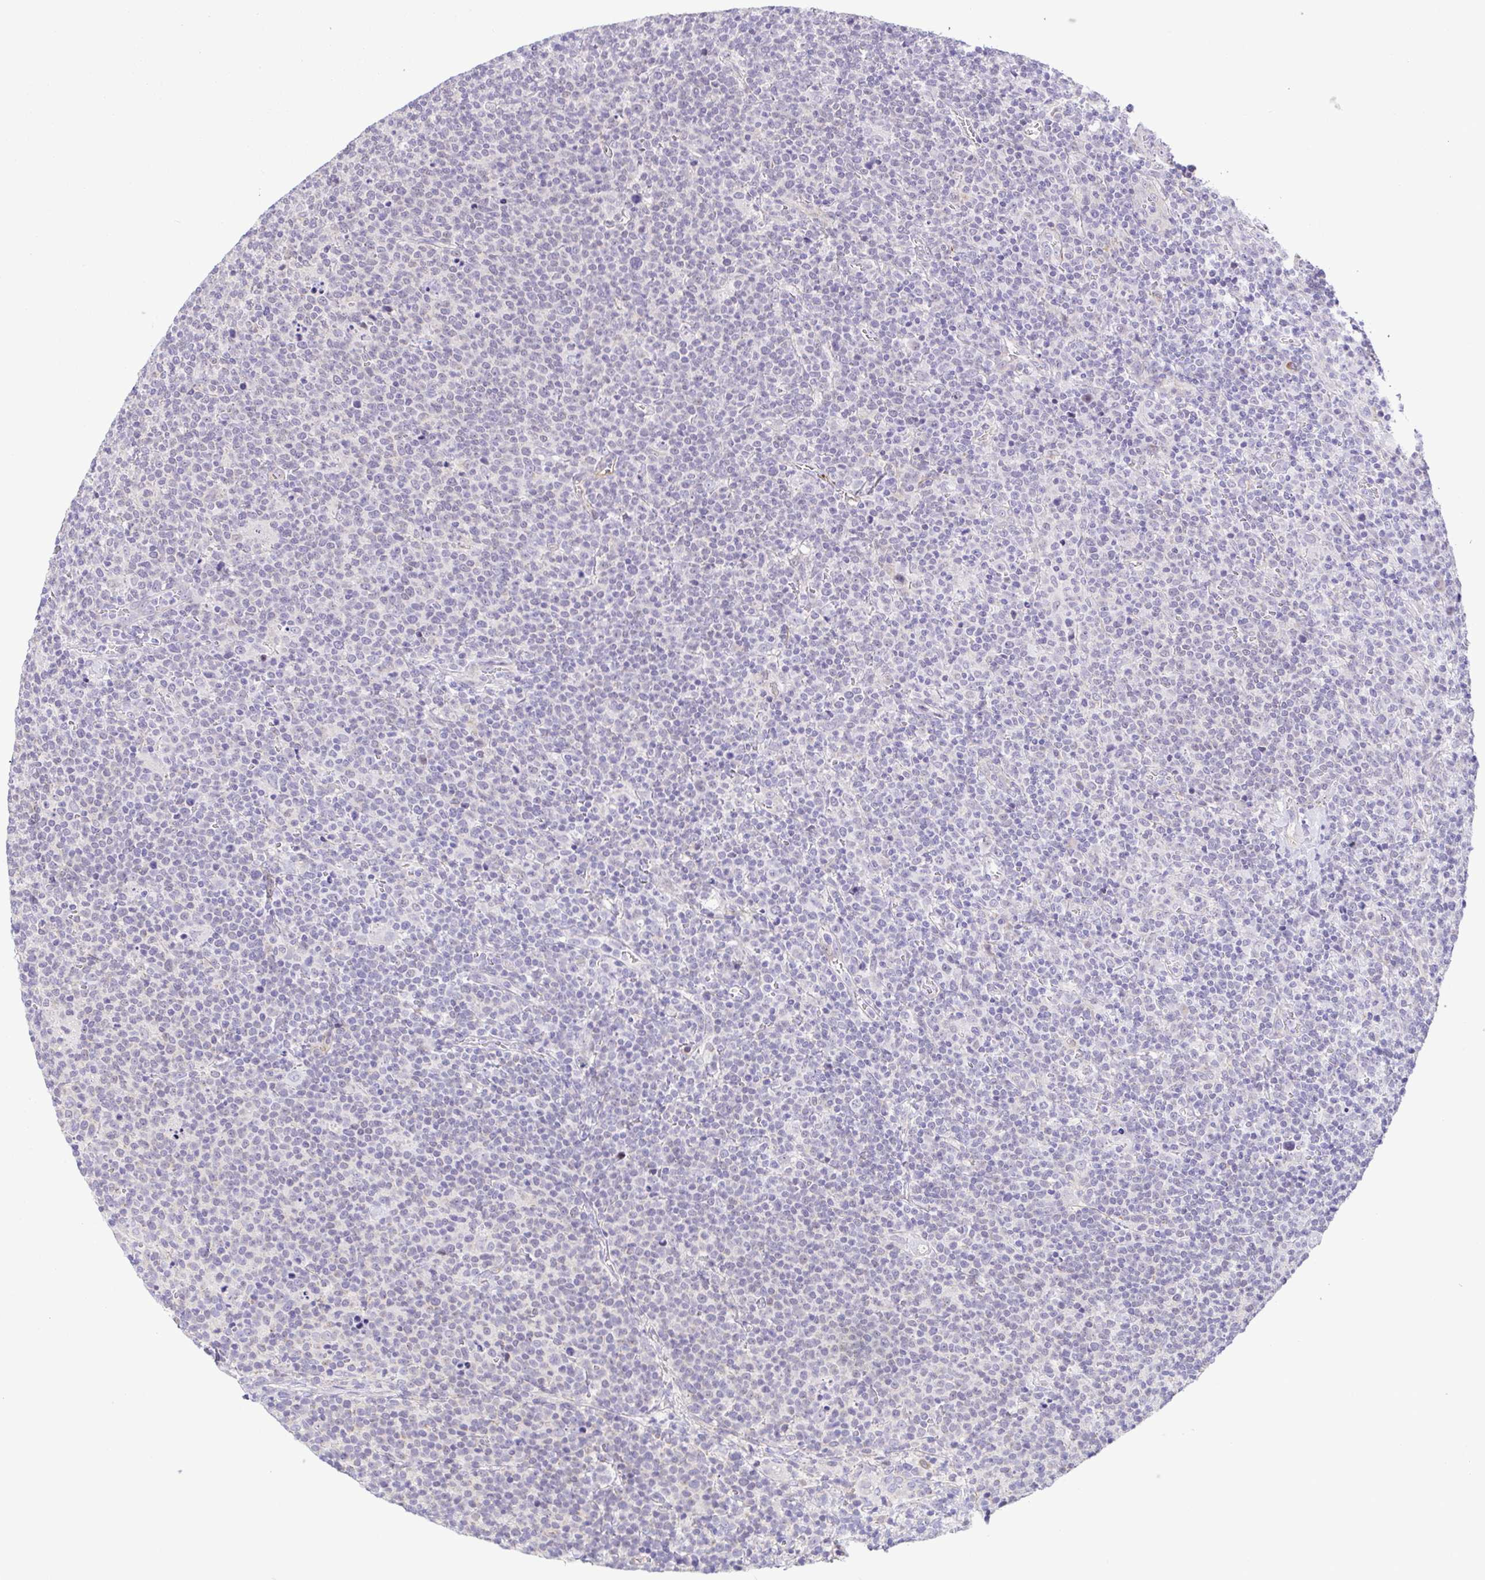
{"staining": {"intensity": "negative", "quantity": "none", "location": "none"}, "tissue": "lymphoma", "cell_type": "Tumor cells", "image_type": "cancer", "snomed": [{"axis": "morphology", "description": "Malignant lymphoma, non-Hodgkin's type, High grade"}, {"axis": "topography", "description": "Lymph node"}], "caption": "Tumor cells are negative for protein expression in human lymphoma.", "gene": "DCLK2", "patient": {"sex": "male", "age": 61}}